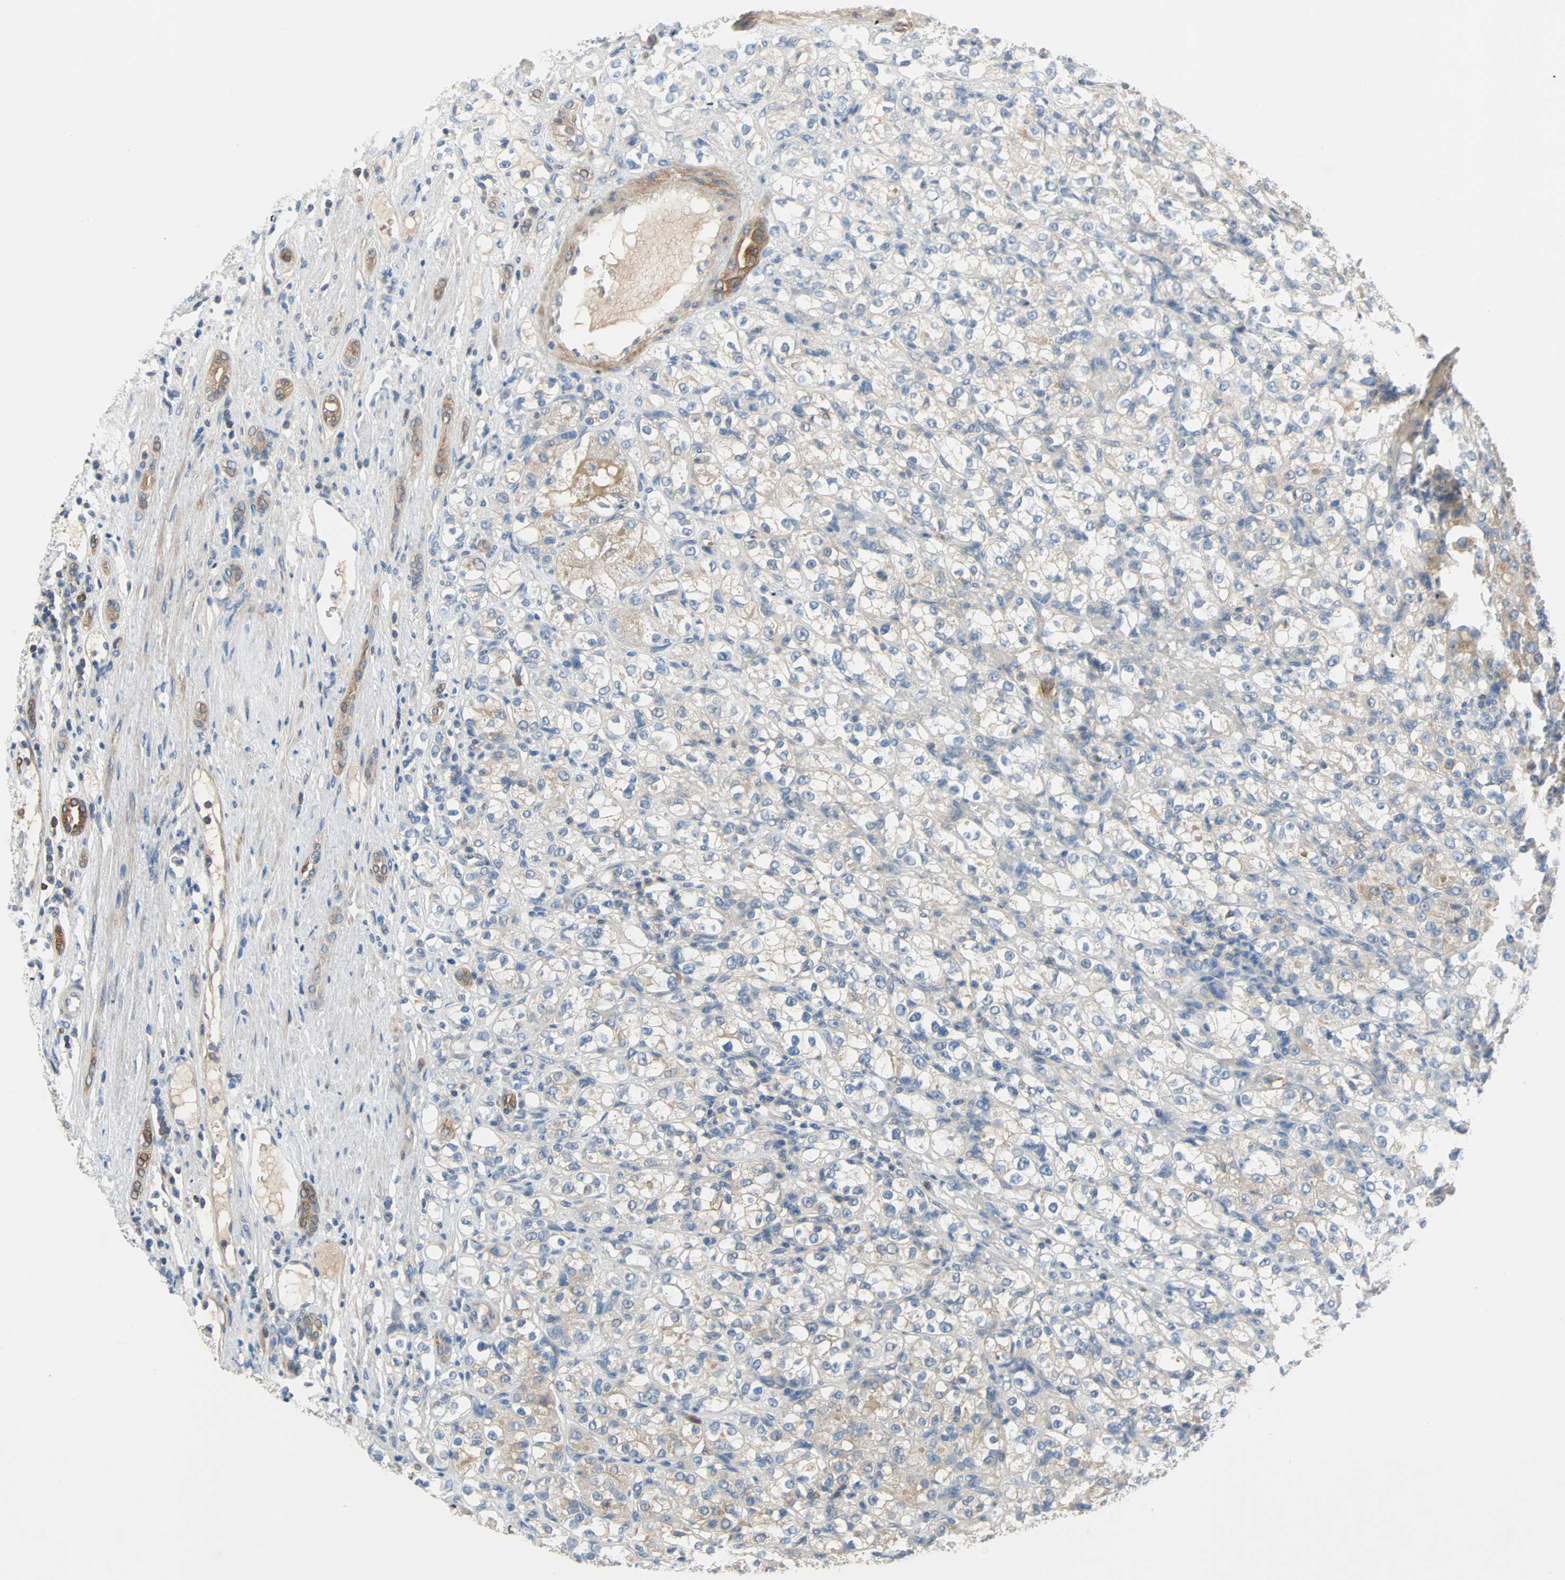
{"staining": {"intensity": "weak", "quantity": "25%-75%", "location": "cytoplasmic/membranous"}, "tissue": "renal cancer", "cell_type": "Tumor cells", "image_type": "cancer", "snomed": [{"axis": "morphology", "description": "Normal tissue, NOS"}, {"axis": "morphology", "description": "Adenocarcinoma, NOS"}, {"axis": "topography", "description": "Kidney"}], "caption": "A brown stain shows weak cytoplasmic/membranous staining of a protein in adenocarcinoma (renal) tumor cells. (Stains: DAB in brown, nuclei in blue, Microscopy: brightfield microscopy at high magnification).", "gene": "TNFRSF12A", "patient": {"sex": "male", "age": 61}}